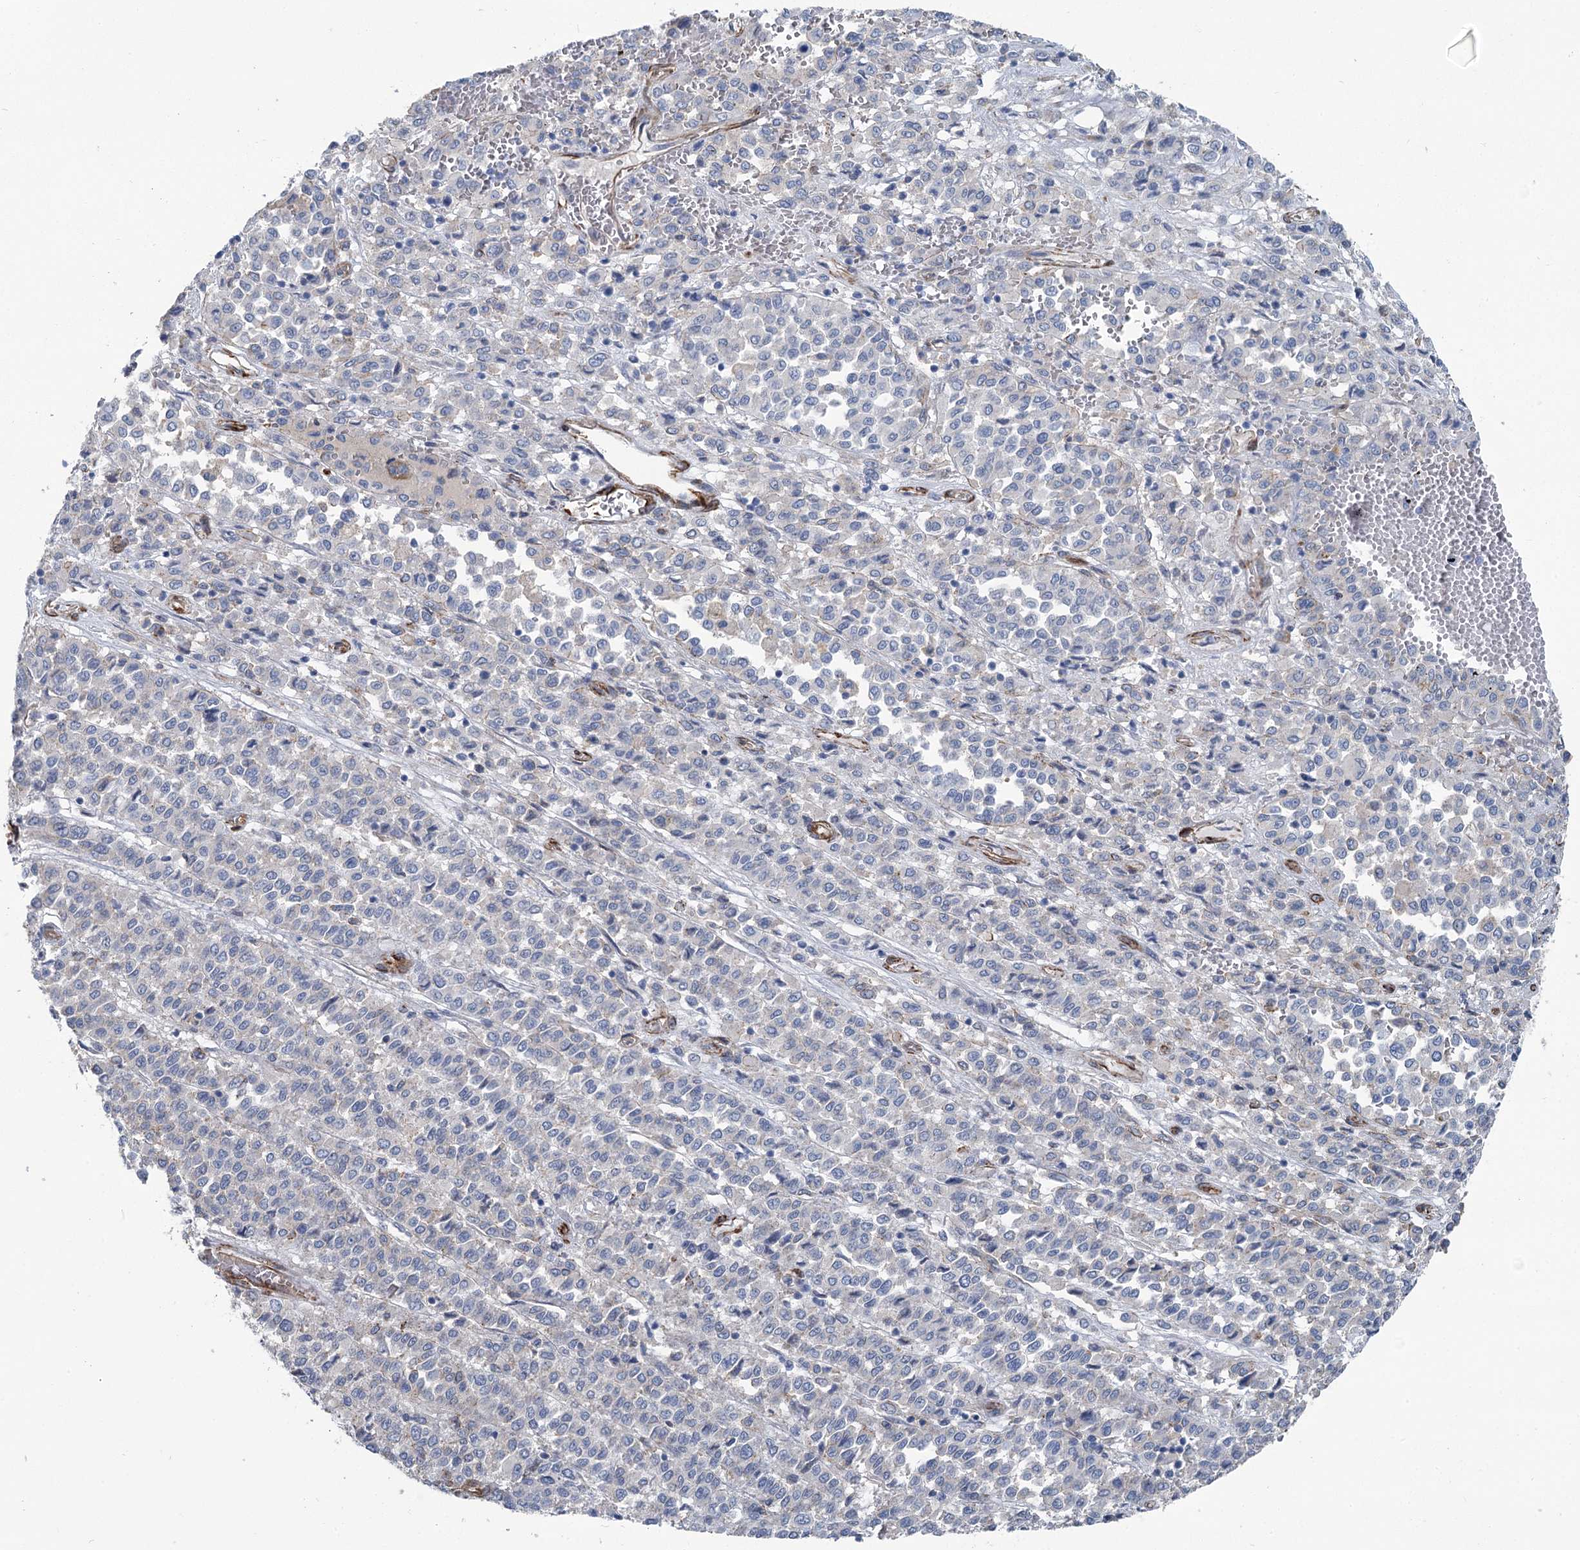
{"staining": {"intensity": "negative", "quantity": "none", "location": "none"}, "tissue": "melanoma", "cell_type": "Tumor cells", "image_type": "cancer", "snomed": [{"axis": "morphology", "description": "Malignant melanoma, Metastatic site"}, {"axis": "topography", "description": "Pancreas"}], "caption": "The image shows no staining of tumor cells in malignant melanoma (metastatic site).", "gene": "IQSEC1", "patient": {"sex": "female", "age": 30}}